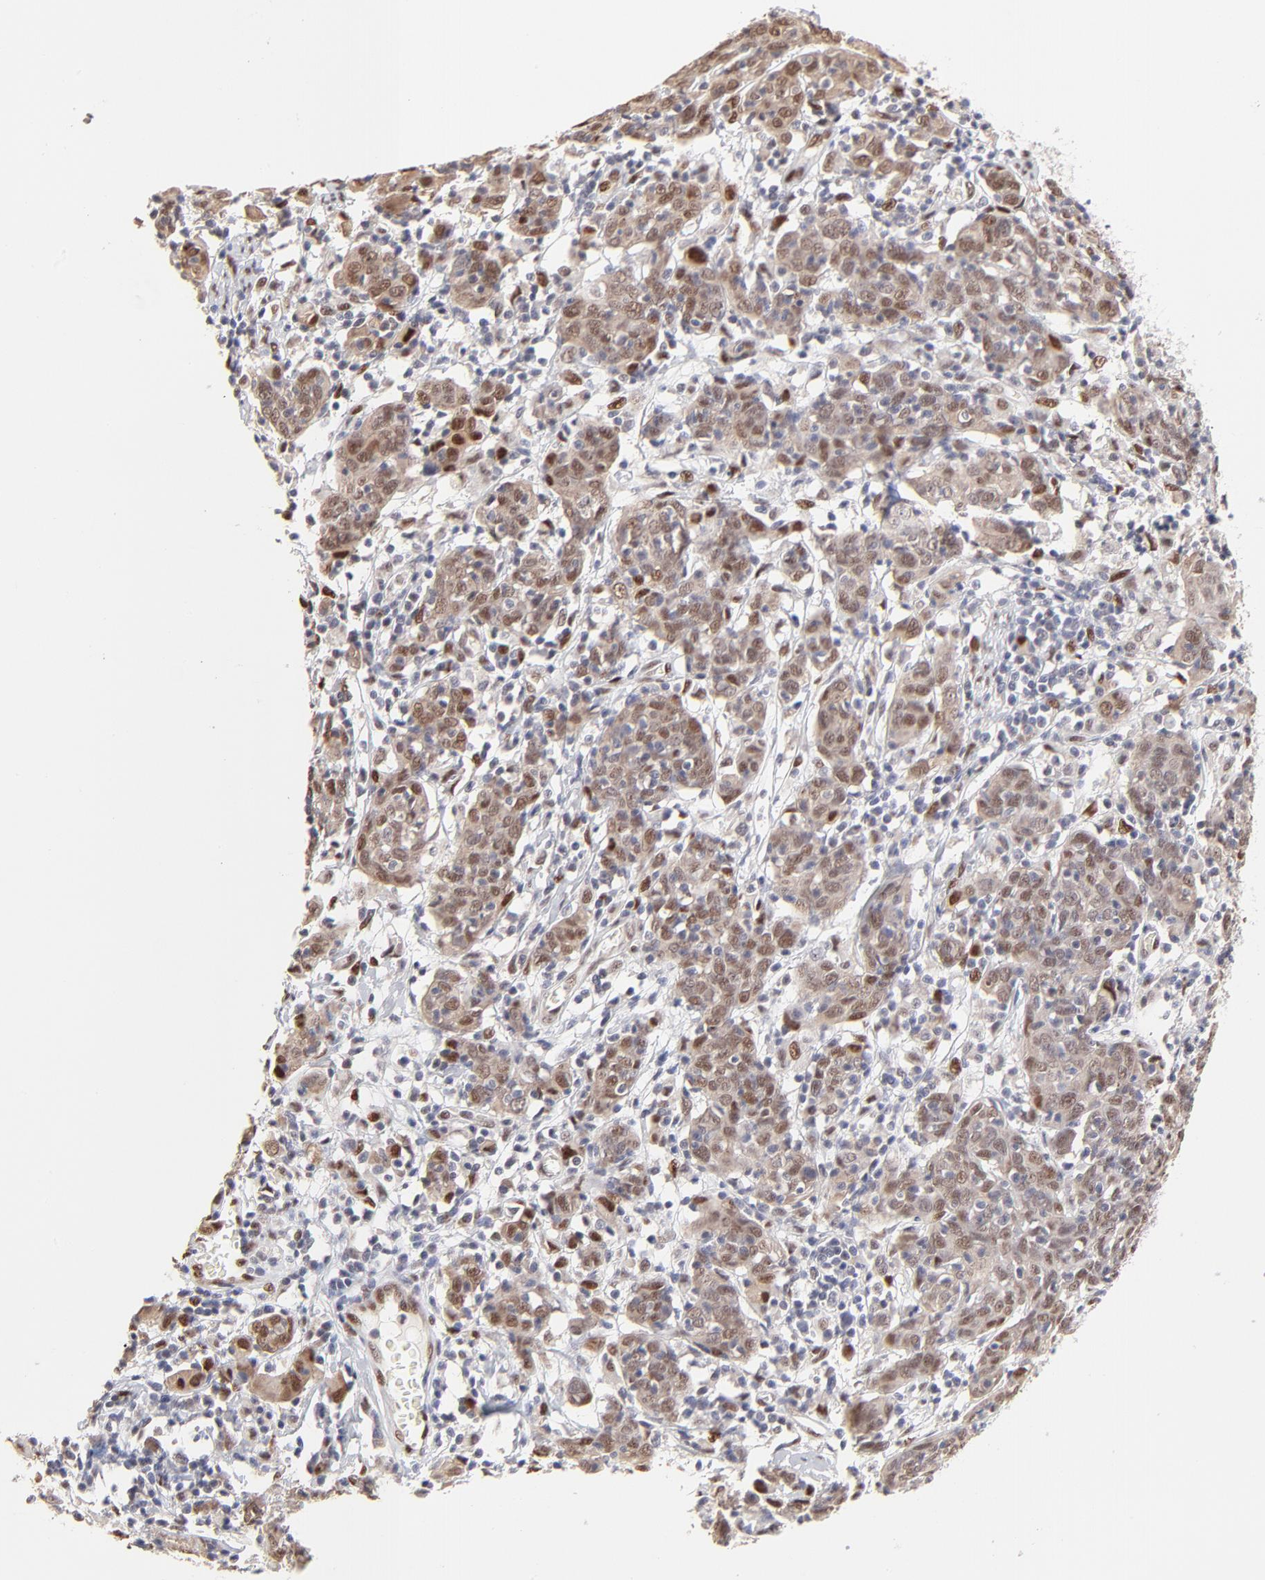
{"staining": {"intensity": "moderate", "quantity": "25%-75%", "location": "cytoplasmic/membranous,nuclear"}, "tissue": "cervical cancer", "cell_type": "Tumor cells", "image_type": "cancer", "snomed": [{"axis": "morphology", "description": "Normal tissue, NOS"}, {"axis": "morphology", "description": "Squamous cell carcinoma, NOS"}, {"axis": "topography", "description": "Cervix"}], "caption": "The micrograph displays a brown stain indicating the presence of a protein in the cytoplasmic/membranous and nuclear of tumor cells in cervical cancer. (brown staining indicates protein expression, while blue staining denotes nuclei).", "gene": "STAT3", "patient": {"sex": "female", "age": 67}}